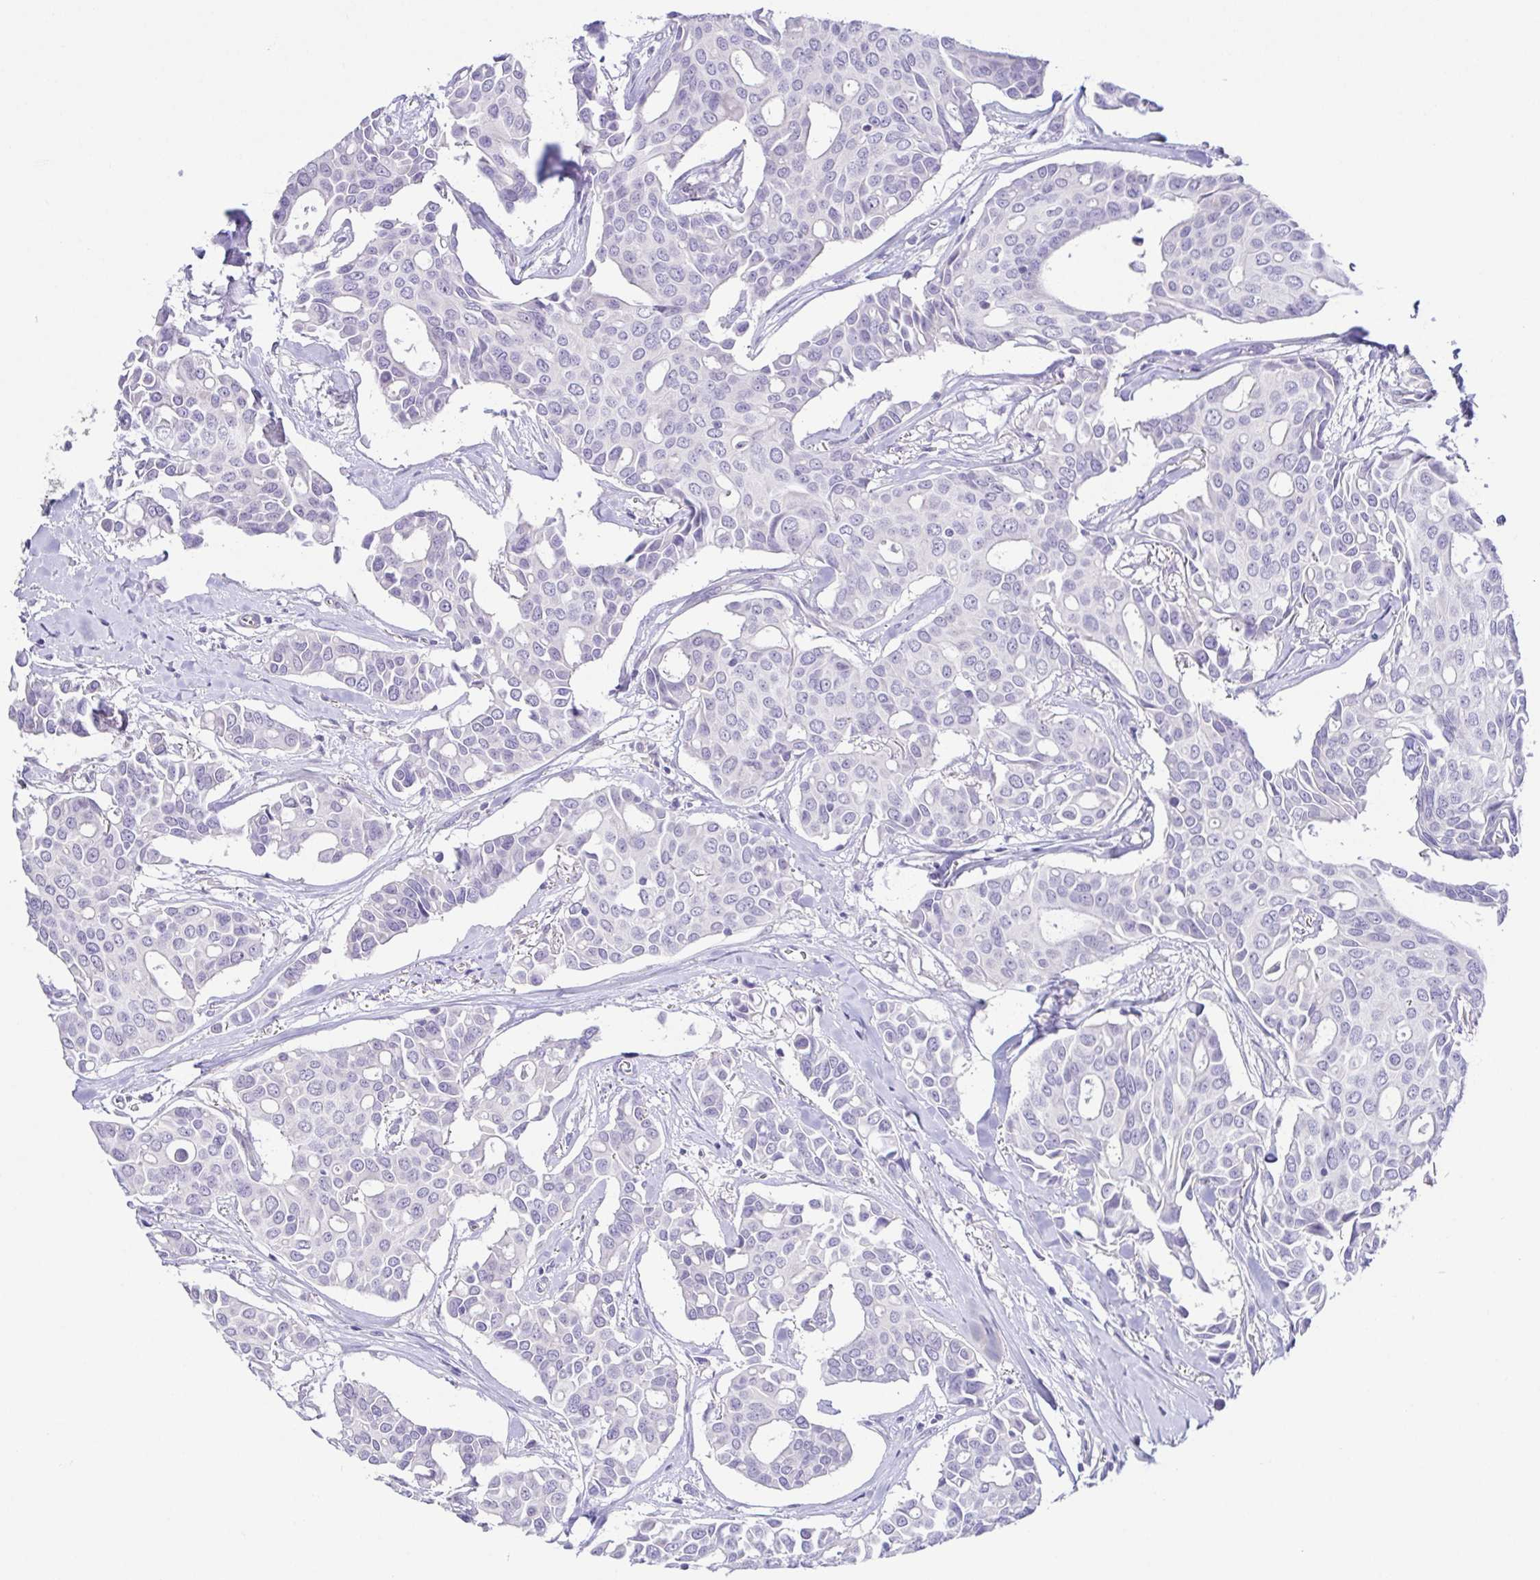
{"staining": {"intensity": "negative", "quantity": "none", "location": "none"}, "tissue": "breast cancer", "cell_type": "Tumor cells", "image_type": "cancer", "snomed": [{"axis": "morphology", "description": "Duct carcinoma"}, {"axis": "topography", "description": "Breast"}], "caption": "Immunohistochemistry (IHC) histopathology image of neoplastic tissue: breast cancer stained with DAB exhibits no significant protein expression in tumor cells.", "gene": "KRTDAP", "patient": {"sex": "female", "age": 54}}